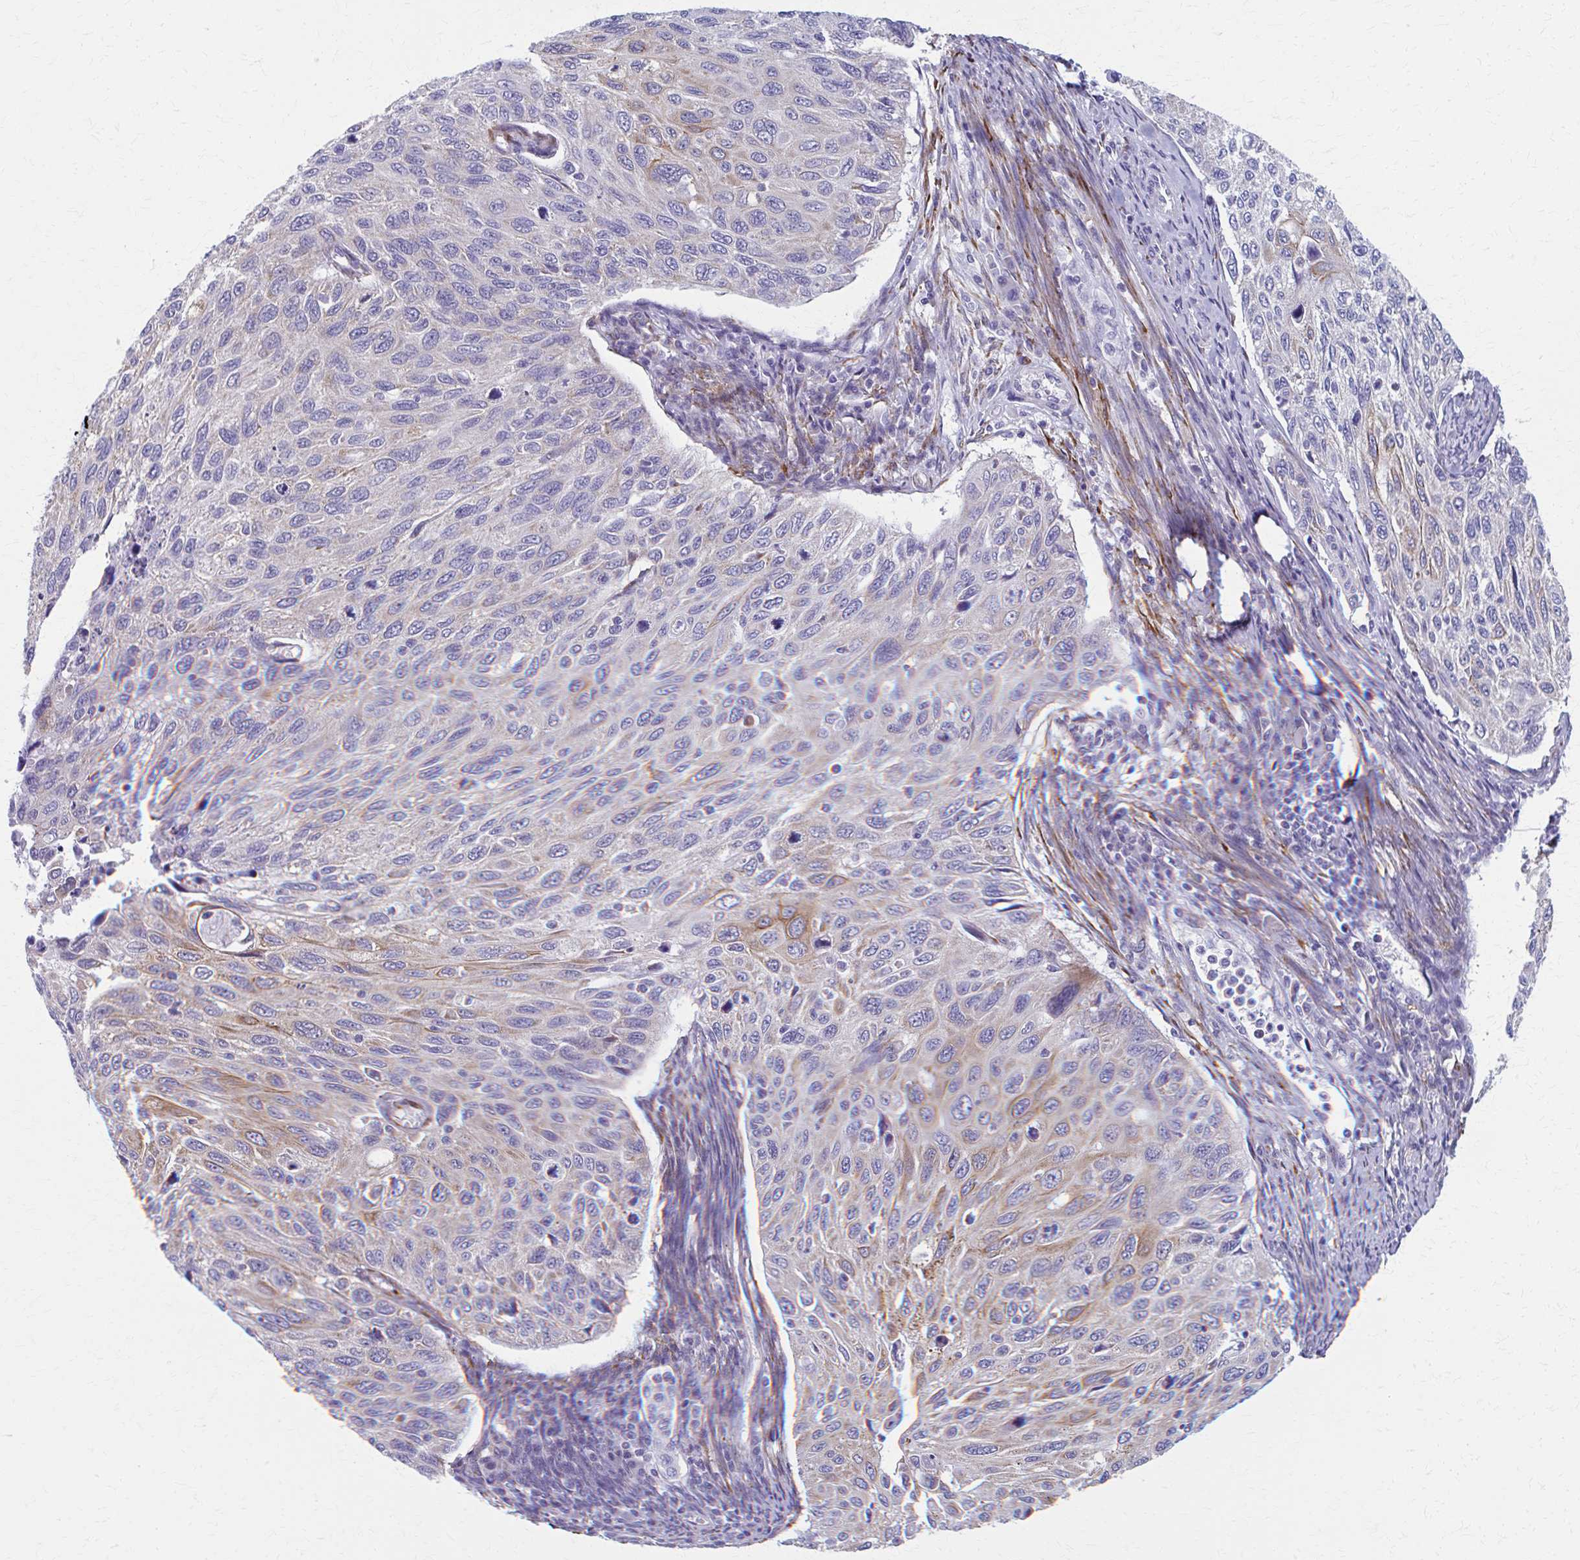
{"staining": {"intensity": "moderate", "quantity": "<25%", "location": "cytoplasmic/membranous"}, "tissue": "cervical cancer", "cell_type": "Tumor cells", "image_type": "cancer", "snomed": [{"axis": "morphology", "description": "Squamous cell carcinoma, NOS"}, {"axis": "topography", "description": "Cervix"}], "caption": "About <25% of tumor cells in cervical cancer (squamous cell carcinoma) display moderate cytoplasmic/membranous protein staining as visualized by brown immunohistochemical staining.", "gene": "SPATS2L", "patient": {"sex": "female", "age": 70}}